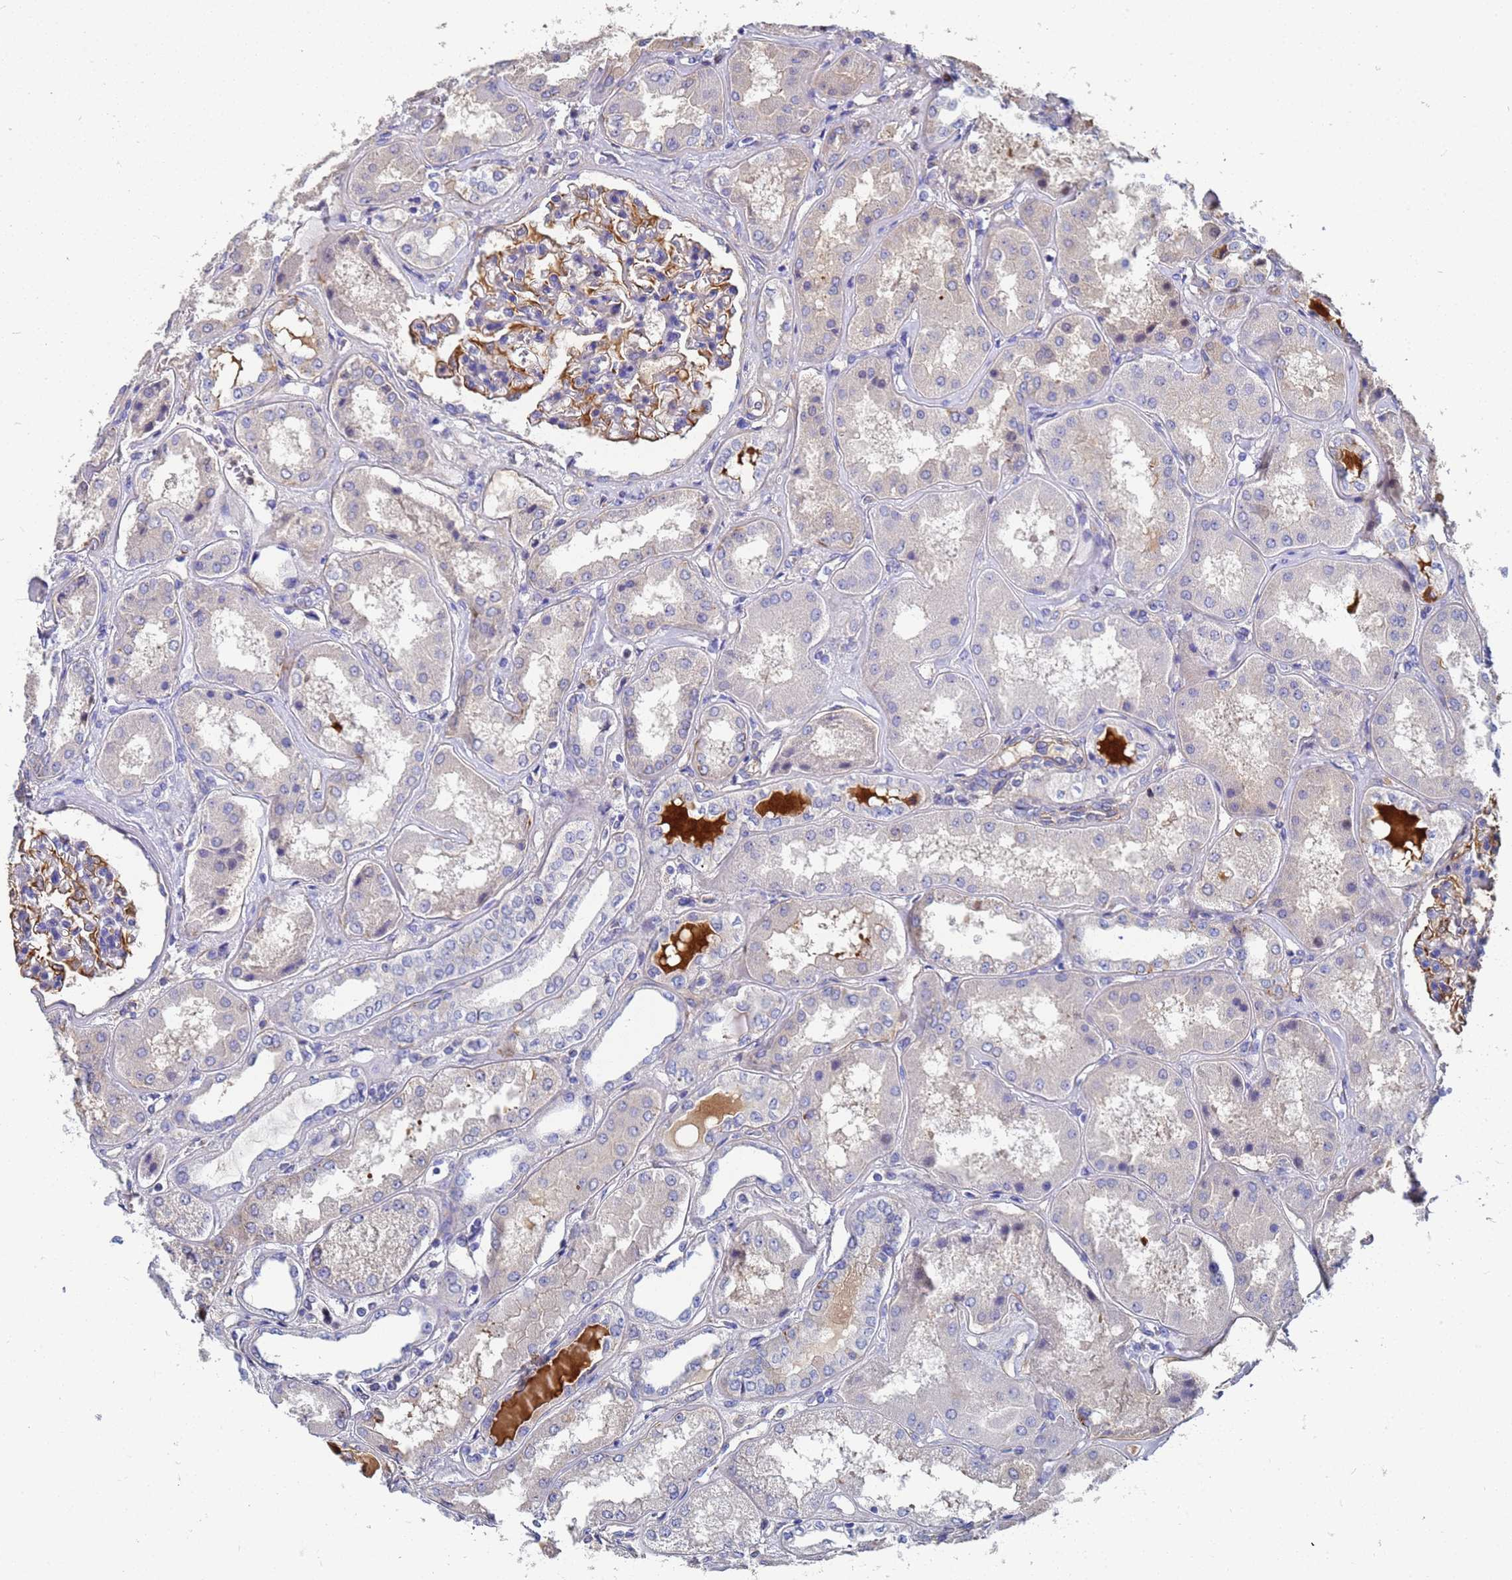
{"staining": {"intensity": "strong", "quantity": "<25%", "location": "cytoplasmic/membranous"}, "tissue": "kidney", "cell_type": "Cells in glomeruli", "image_type": "normal", "snomed": [{"axis": "morphology", "description": "Normal tissue, NOS"}, {"axis": "topography", "description": "Kidney"}], "caption": "This histopathology image displays IHC staining of unremarkable human kidney, with medium strong cytoplasmic/membranous expression in approximately <25% of cells in glomeruli.", "gene": "SYT13", "patient": {"sex": "female", "age": 56}}